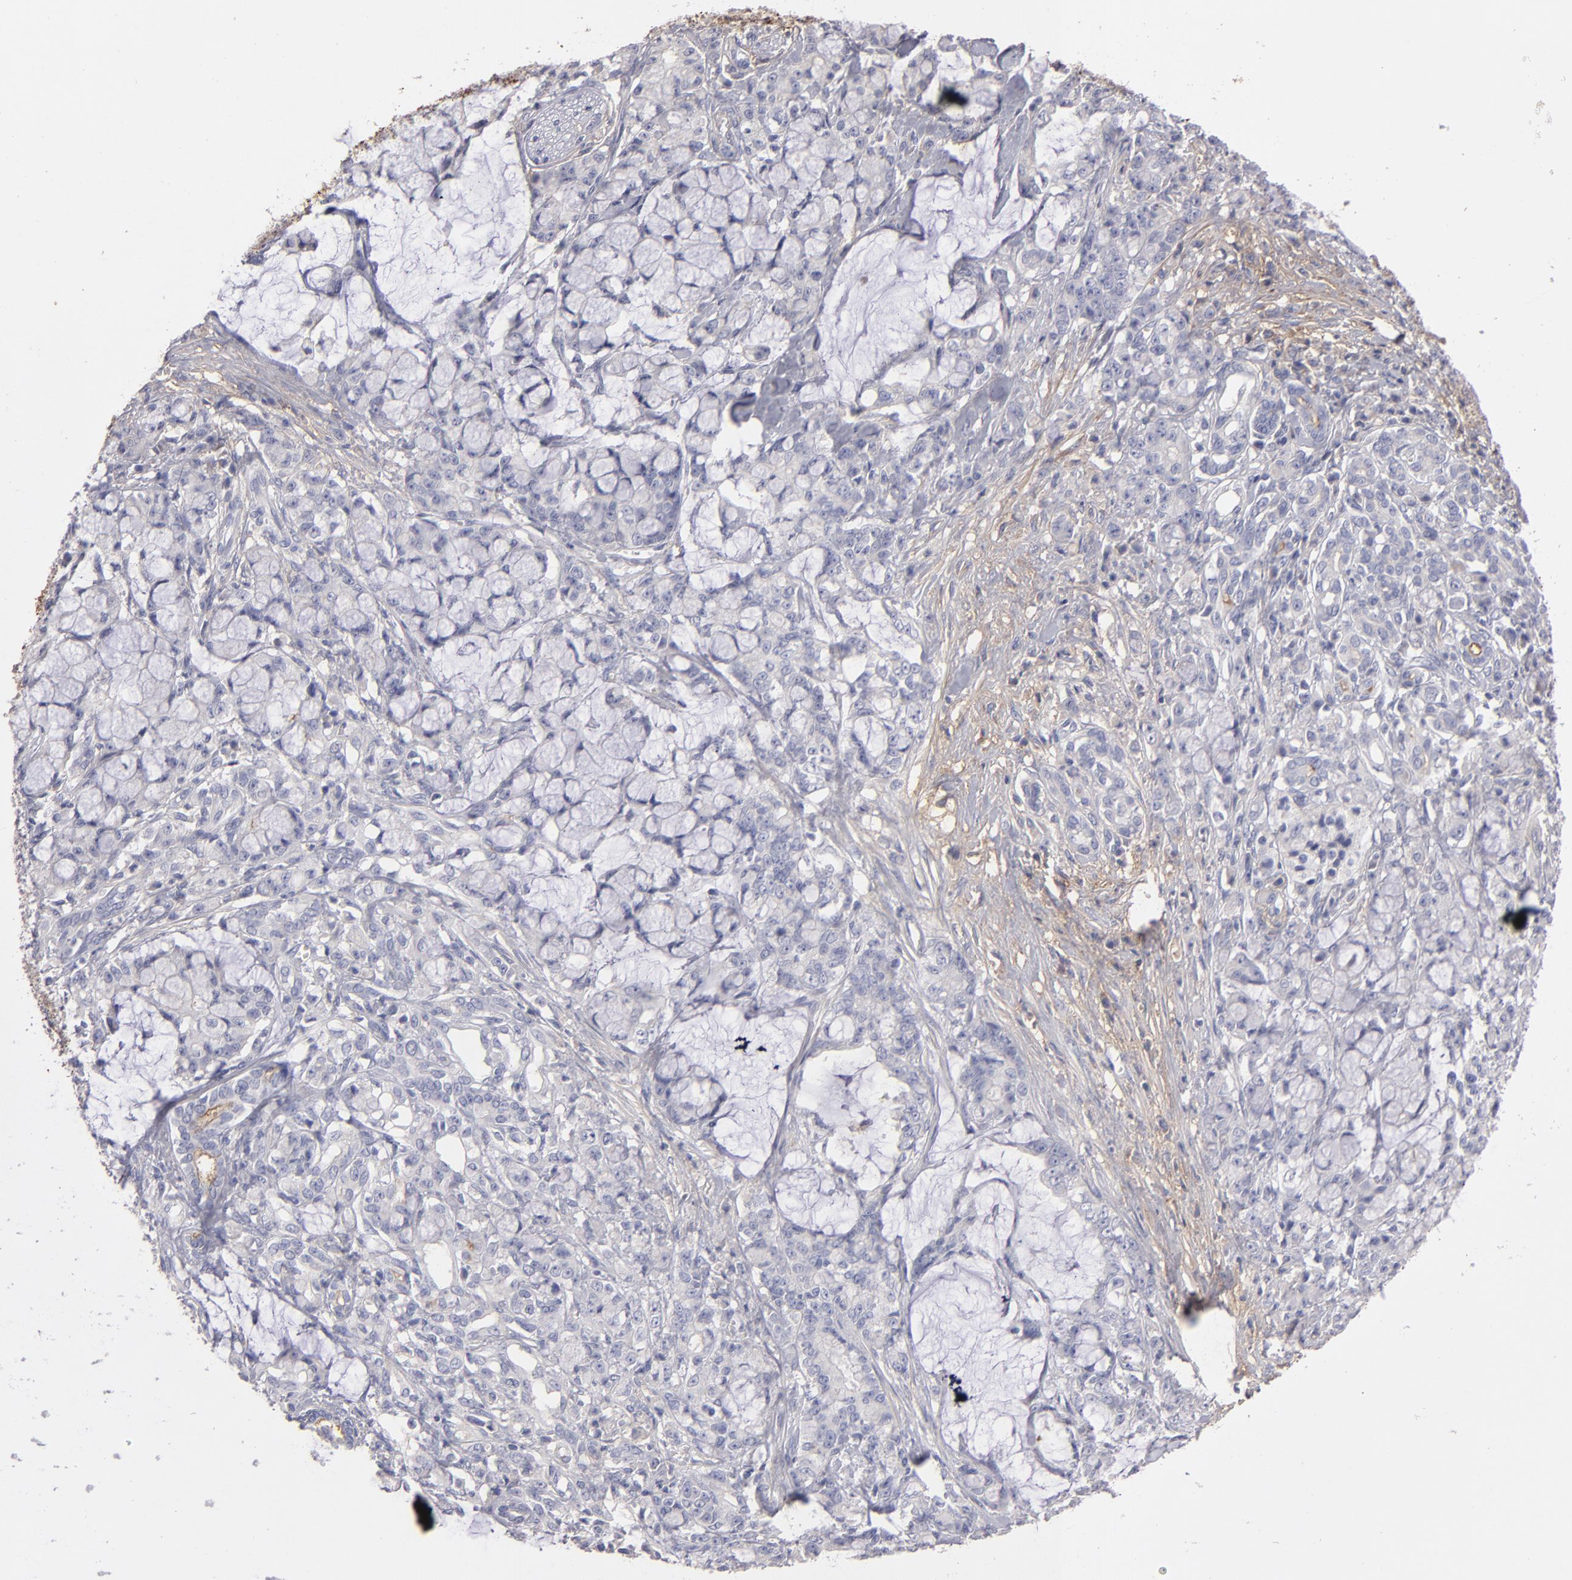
{"staining": {"intensity": "negative", "quantity": "none", "location": "none"}, "tissue": "pancreatic cancer", "cell_type": "Tumor cells", "image_type": "cancer", "snomed": [{"axis": "morphology", "description": "Adenocarcinoma, NOS"}, {"axis": "topography", "description": "Pancreas"}], "caption": "The micrograph displays no staining of tumor cells in adenocarcinoma (pancreatic). (DAB immunohistochemistry (IHC) visualized using brightfield microscopy, high magnification).", "gene": "FBLN1", "patient": {"sex": "female", "age": 73}}